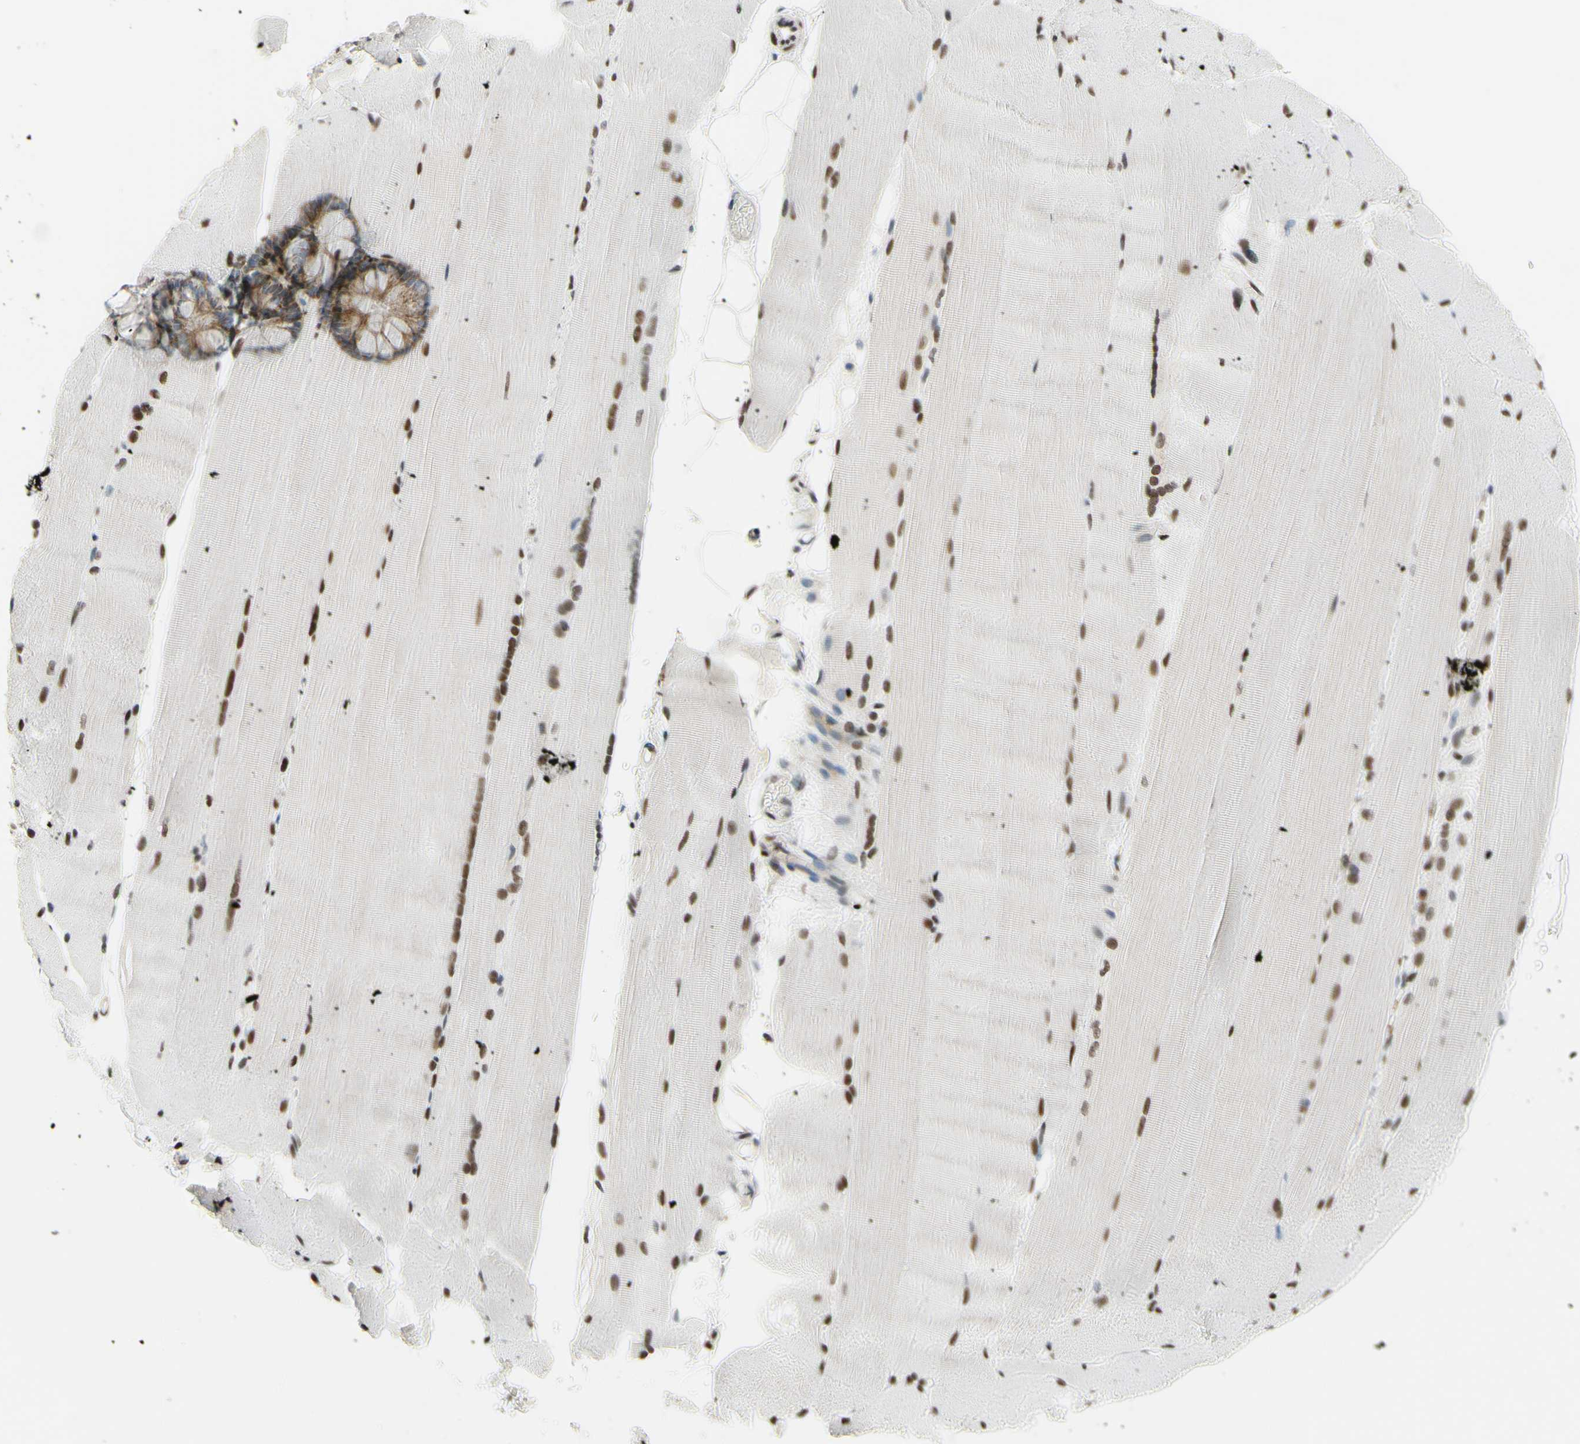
{"staining": {"intensity": "moderate", "quantity": ">75%", "location": "nuclear"}, "tissue": "skeletal muscle", "cell_type": "Myocytes", "image_type": "normal", "snomed": [{"axis": "morphology", "description": "Normal tissue, NOS"}, {"axis": "topography", "description": "Skin"}, {"axis": "topography", "description": "Skeletal muscle"}], "caption": "Protein staining of normal skeletal muscle exhibits moderate nuclear expression in about >75% of myocytes.", "gene": "CBX7", "patient": {"sex": "male", "age": 83}}